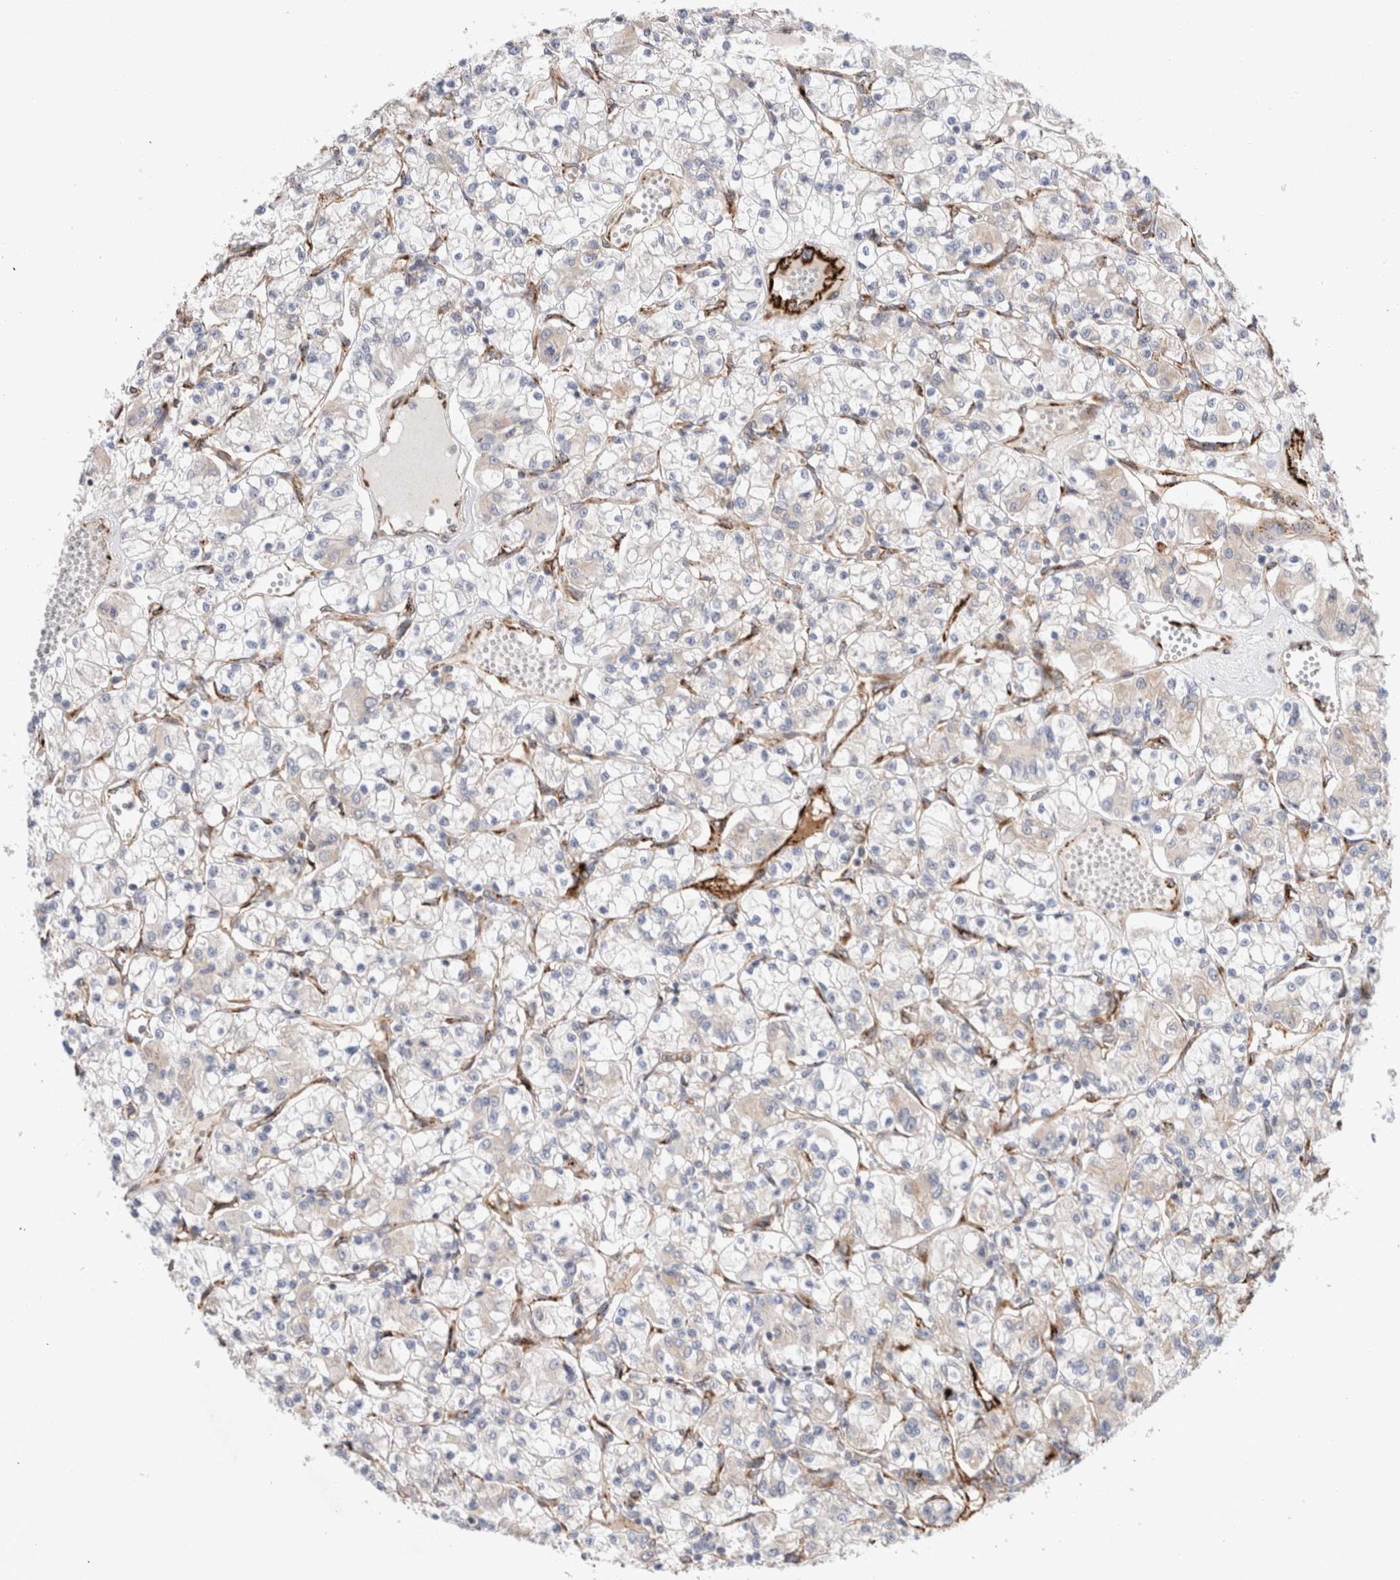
{"staining": {"intensity": "weak", "quantity": "<25%", "location": "cytoplasmic/membranous"}, "tissue": "renal cancer", "cell_type": "Tumor cells", "image_type": "cancer", "snomed": [{"axis": "morphology", "description": "Adenocarcinoma, NOS"}, {"axis": "topography", "description": "Kidney"}], "caption": "This is an IHC photomicrograph of renal cancer. There is no staining in tumor cells.", "gene": "CNPY4", "patient": {"sex": "female", "age": 59}}